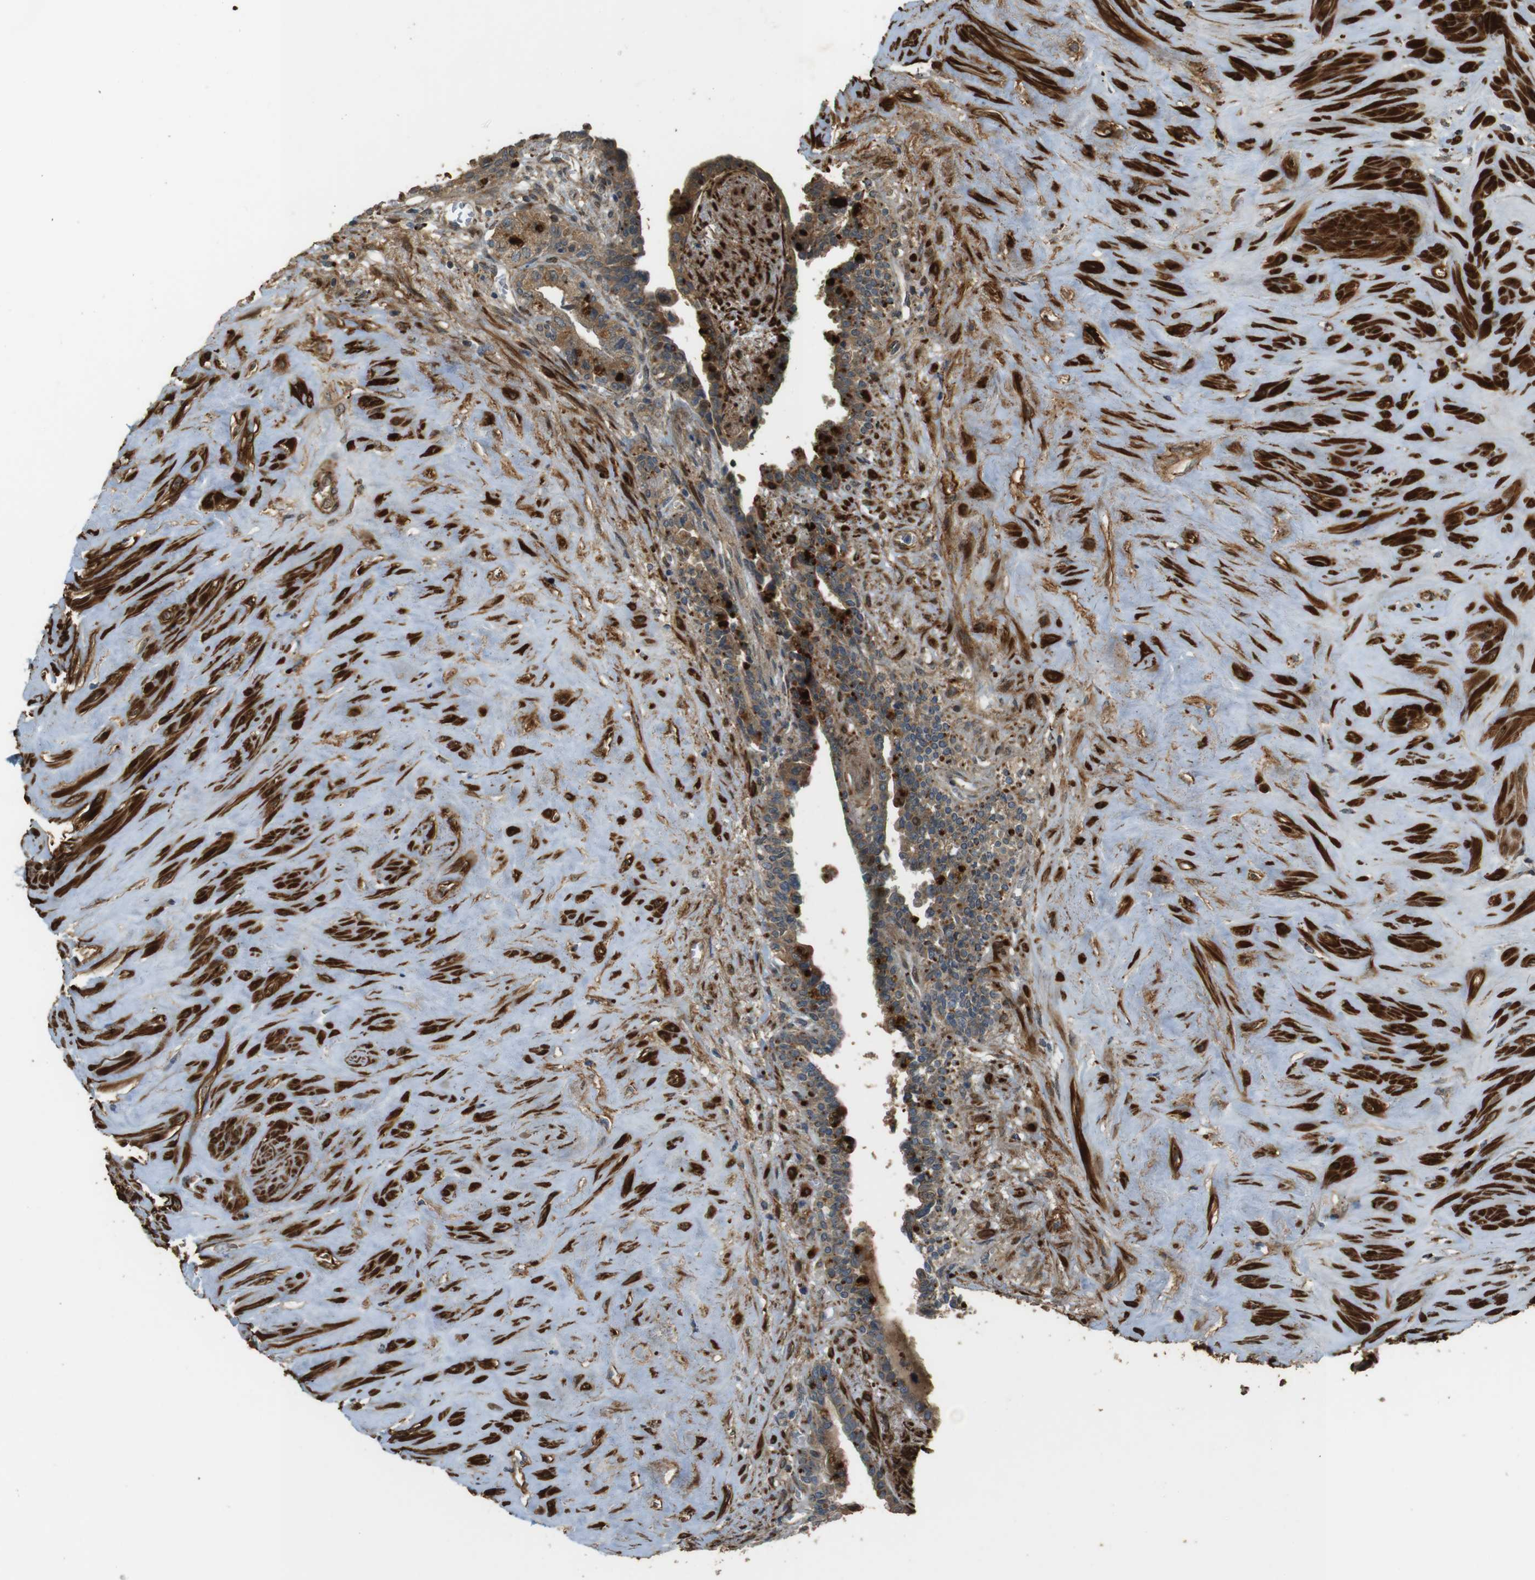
{"staining": {"intensity": "moderate", "quantity": ">75%", "location": "cytoplasmic/membranous"}, "tissue": "seminal vesicle", "cell_type": "Glandular cells", "image_type": "normal", "snomed": [{"axis": "morphology", "description": "Normal tissue, NOS"}, {"axis": "topography", "description": "Seminal veicle"}], "caption": "Immunohistochemical staining of normal human seminal vesicle reveals medium levels of moderate cytoplasmic/membranous expression in about >75% of glandular cells.", "gene": "MSRB3", "patient": {"sex": "male", "age": 63}}